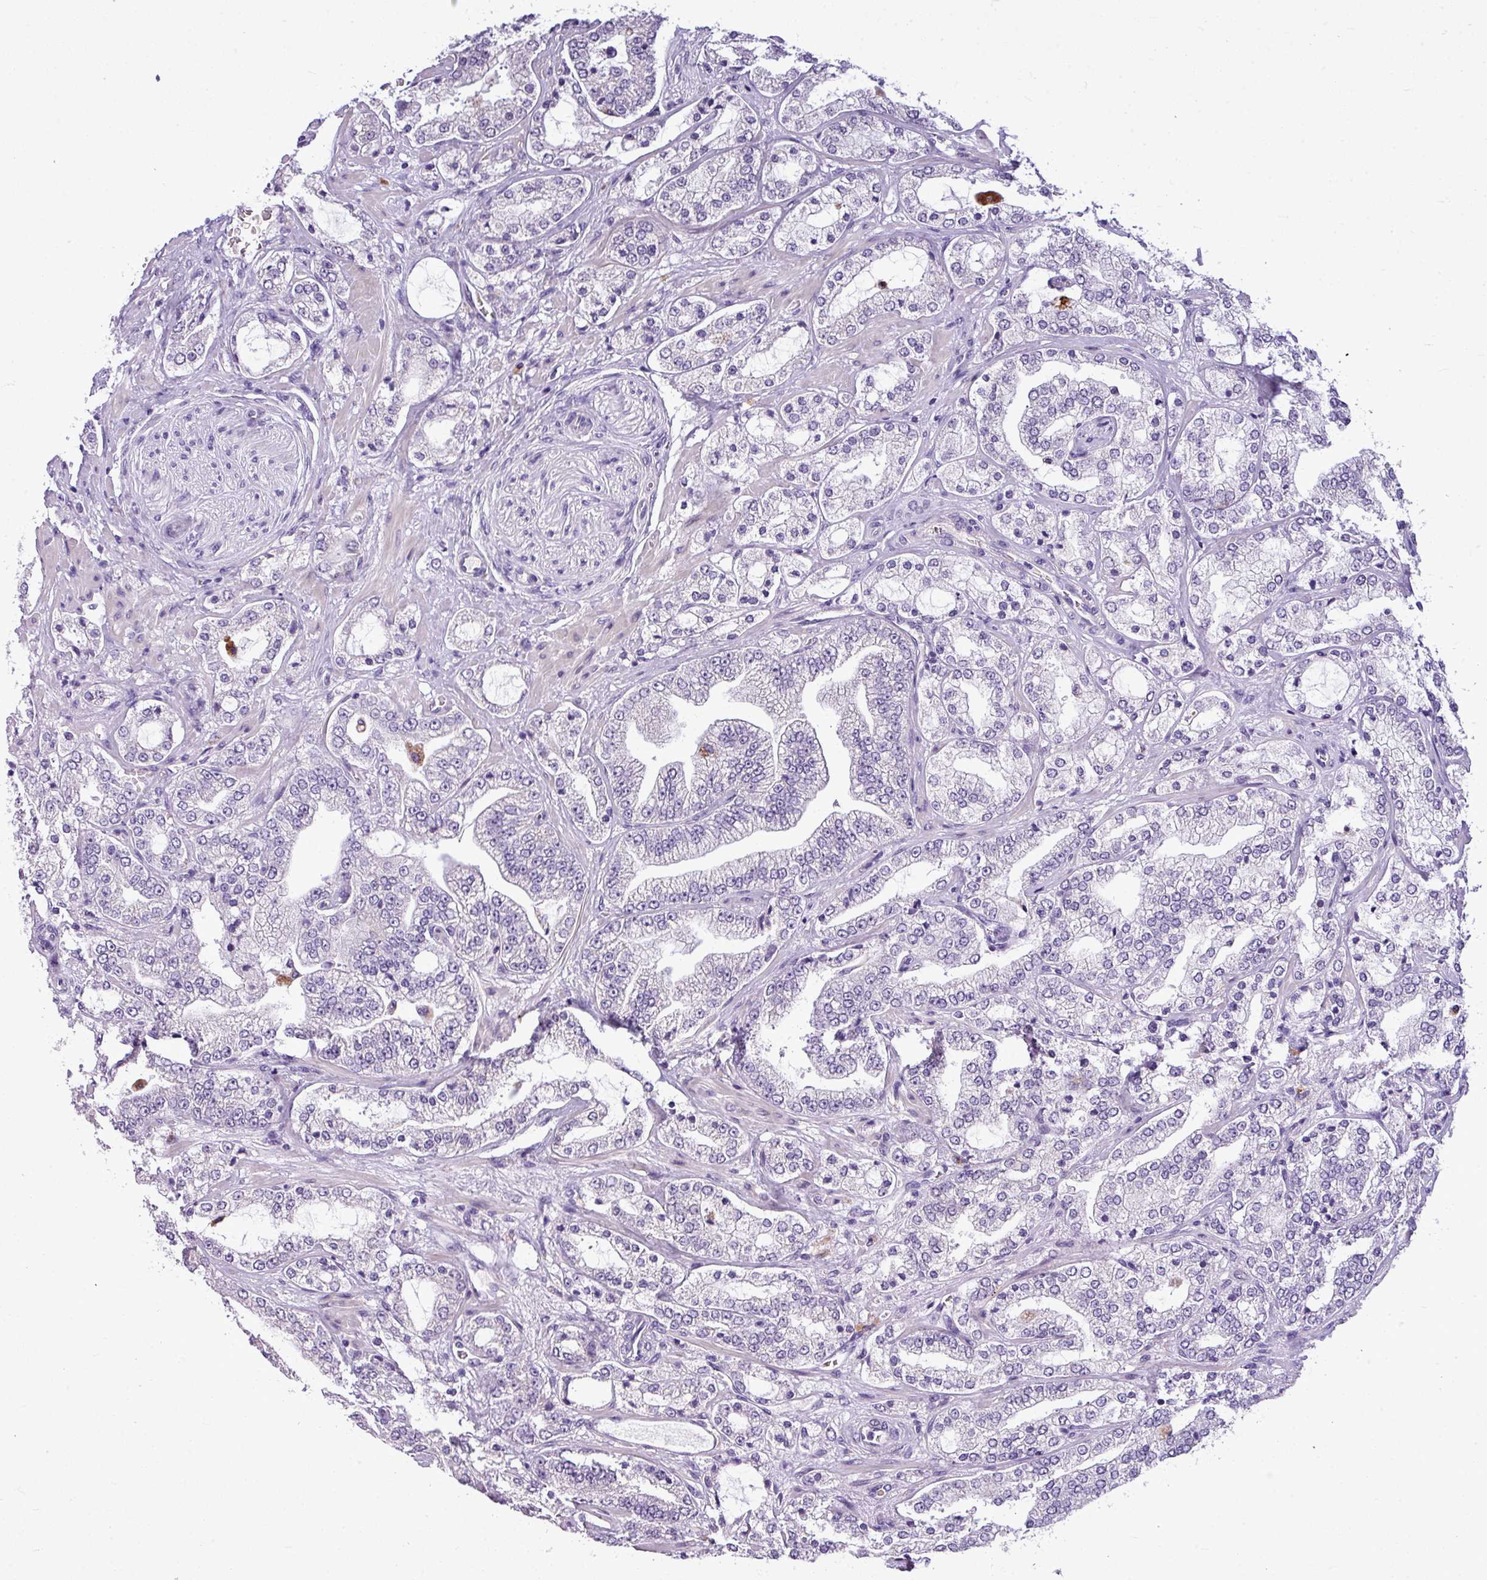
{"staining": {"intensity": "negative", "quantity": "none", "location": "none"}, "tissue": "prostate cancer", "cell_type": "Tumor cells", "image_type": "cancer", "snomed": [{"axis": "morphology", "description": "Adenocarcinoma, High grade"}, {"axis": "topography", "description": "Prostate"}], "caption": "Tumor cells show no significant positivity in prostate cancer.", "gene": "IL17A", "patient": {"sex": "male", "age": 64}}